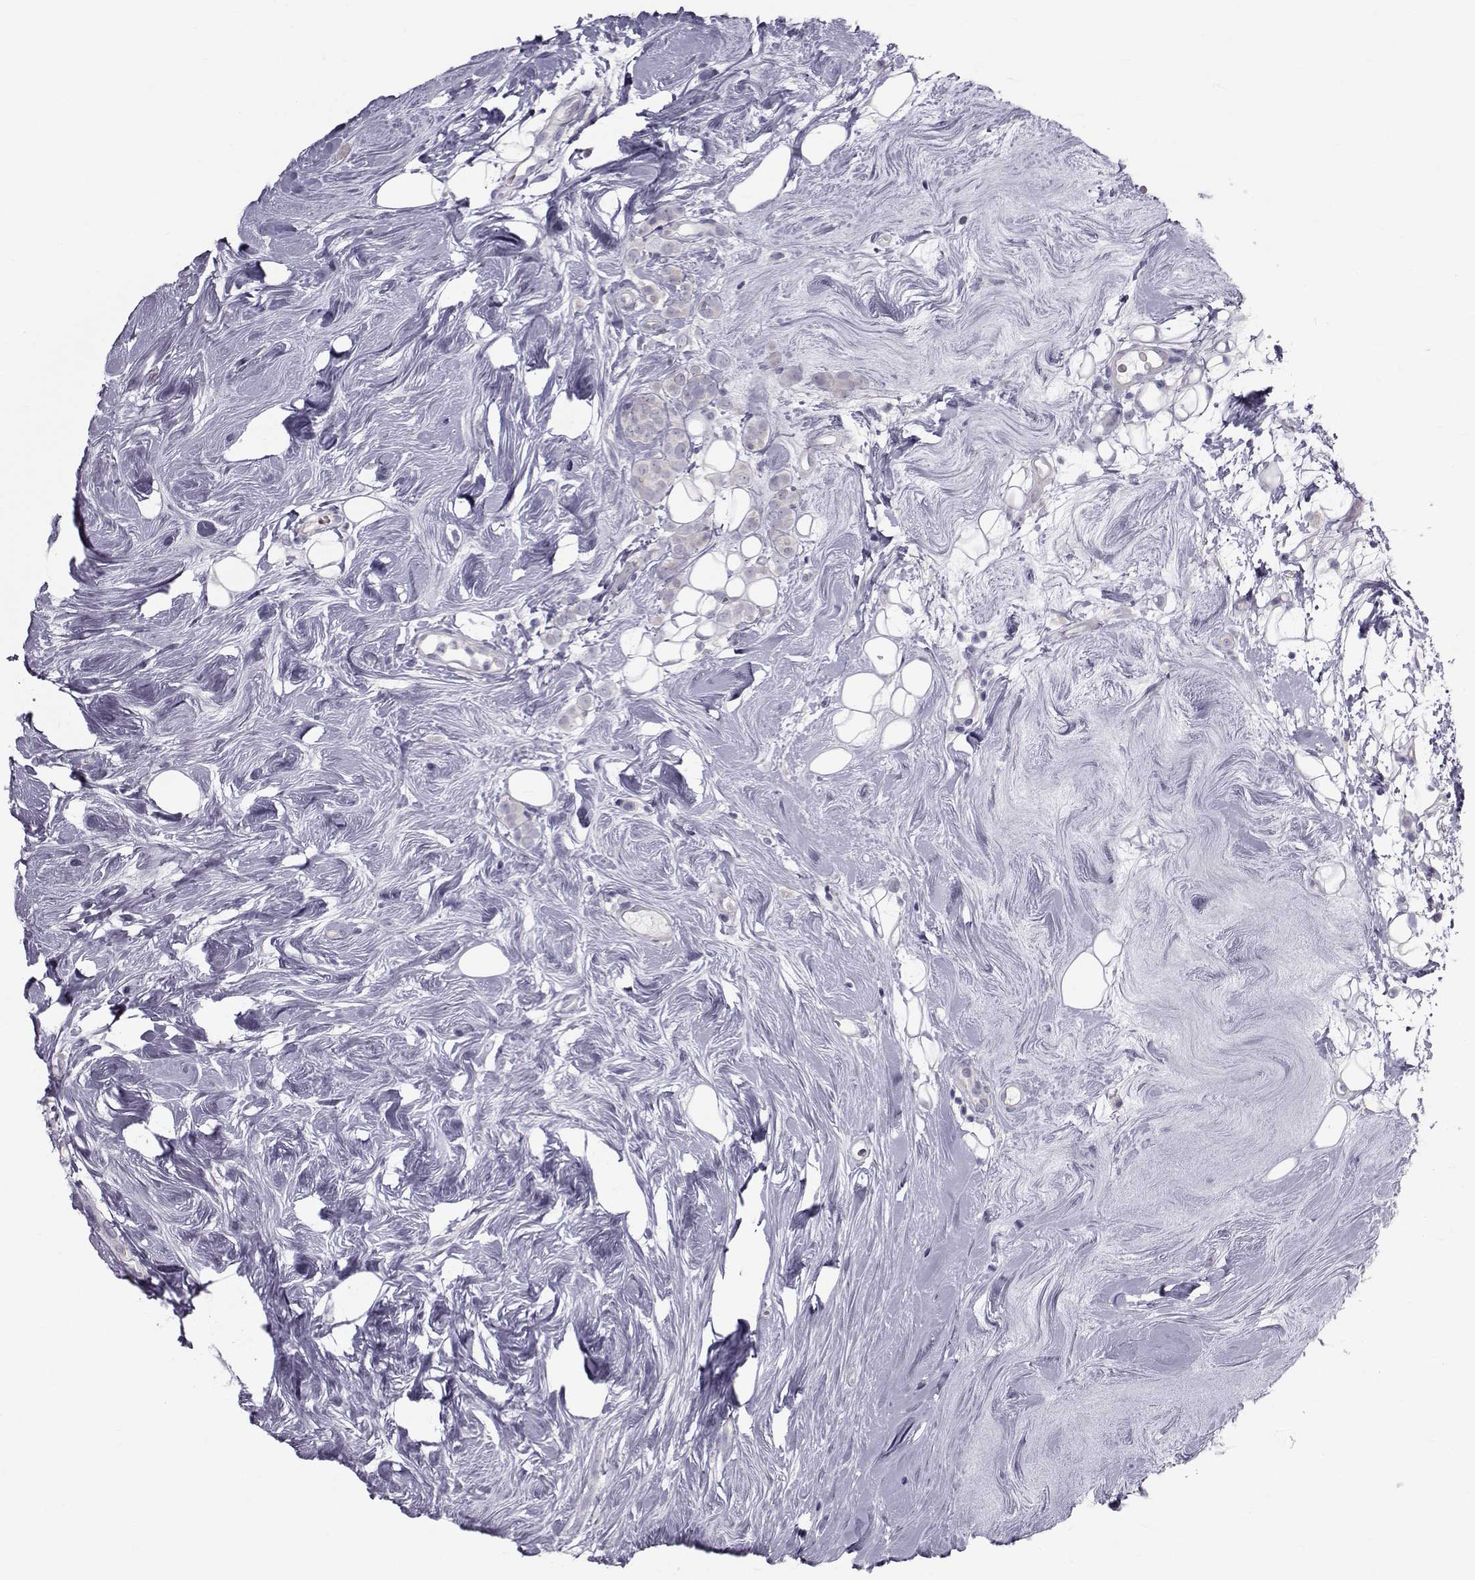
{"staining": {"intensity": "negative", "quantity": "none", "location": "none"}, "tissue": "breast cancer", "cell_type": "Tumor cells", "image_type": "cancer", "snomed": [{"axis": "morphology", "description": "Lobular carcinoma"}, {"axis": "topography", "description": "Breast"}], "caption": "There is no significant expression in tumor cells of lobular carcinoma (breast).", "gene": "GARIN3", "patient": {"sex": "female", "age": 49}}